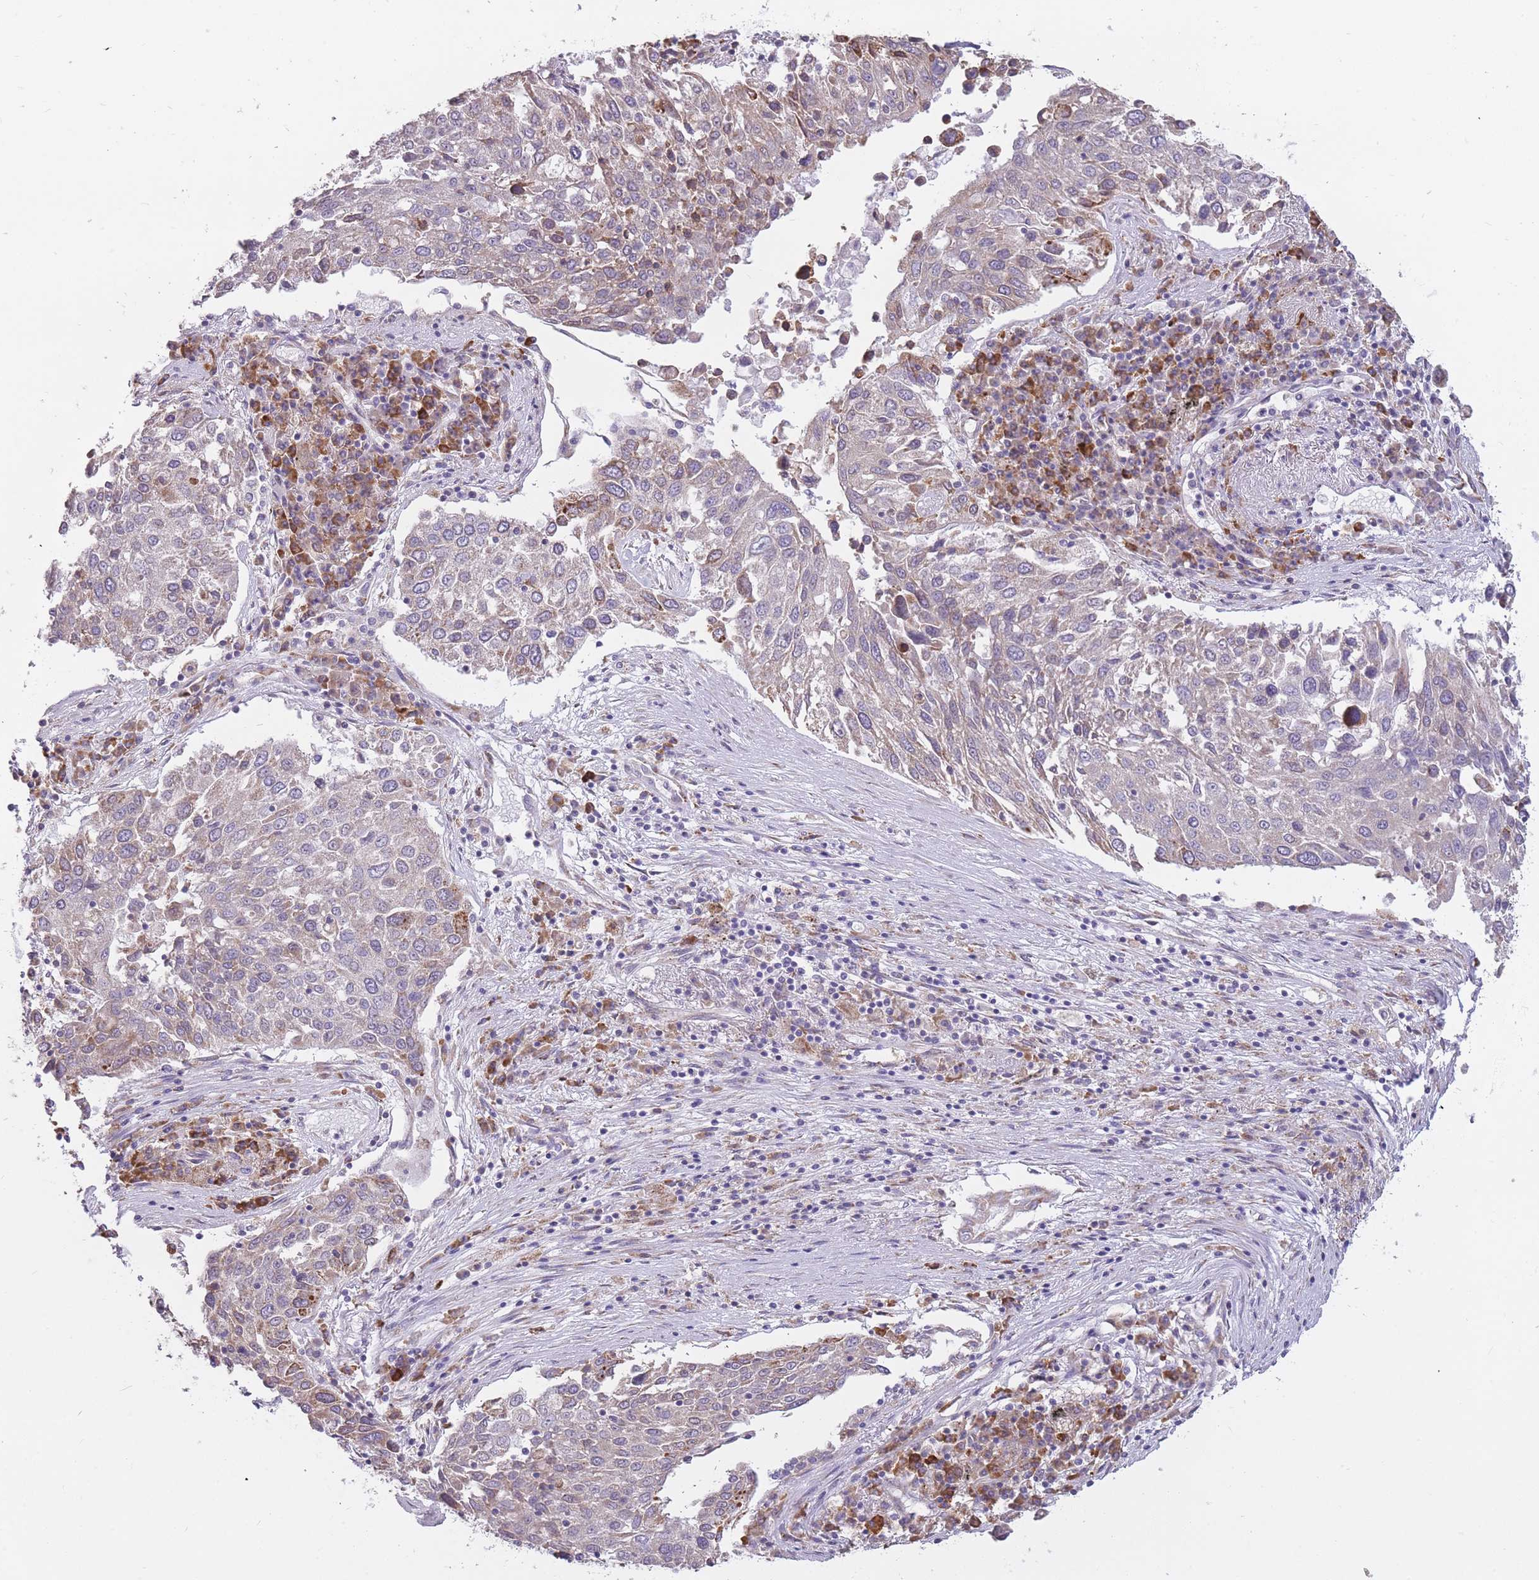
{"staining": {"intensity": "weak", "quantity": "<25%", "location": "cytoplasmic/membranous"}, "tissue": "lung cancer", "cell_type": "Tumor cells", "image_type": "cancer", "snomed": [{"axis": "morphology", "description": "Squamous cell carcinoma, NOS"}, {"axis": "topography", "description": "Lung"}], "caption": "This is an immunohistochemistry (IHC) histopathology image of lung cancer. There is no positivity in tumor cells.", "gene": "TRAPPC5", "patient": {"sex": "male", "age": 65}}